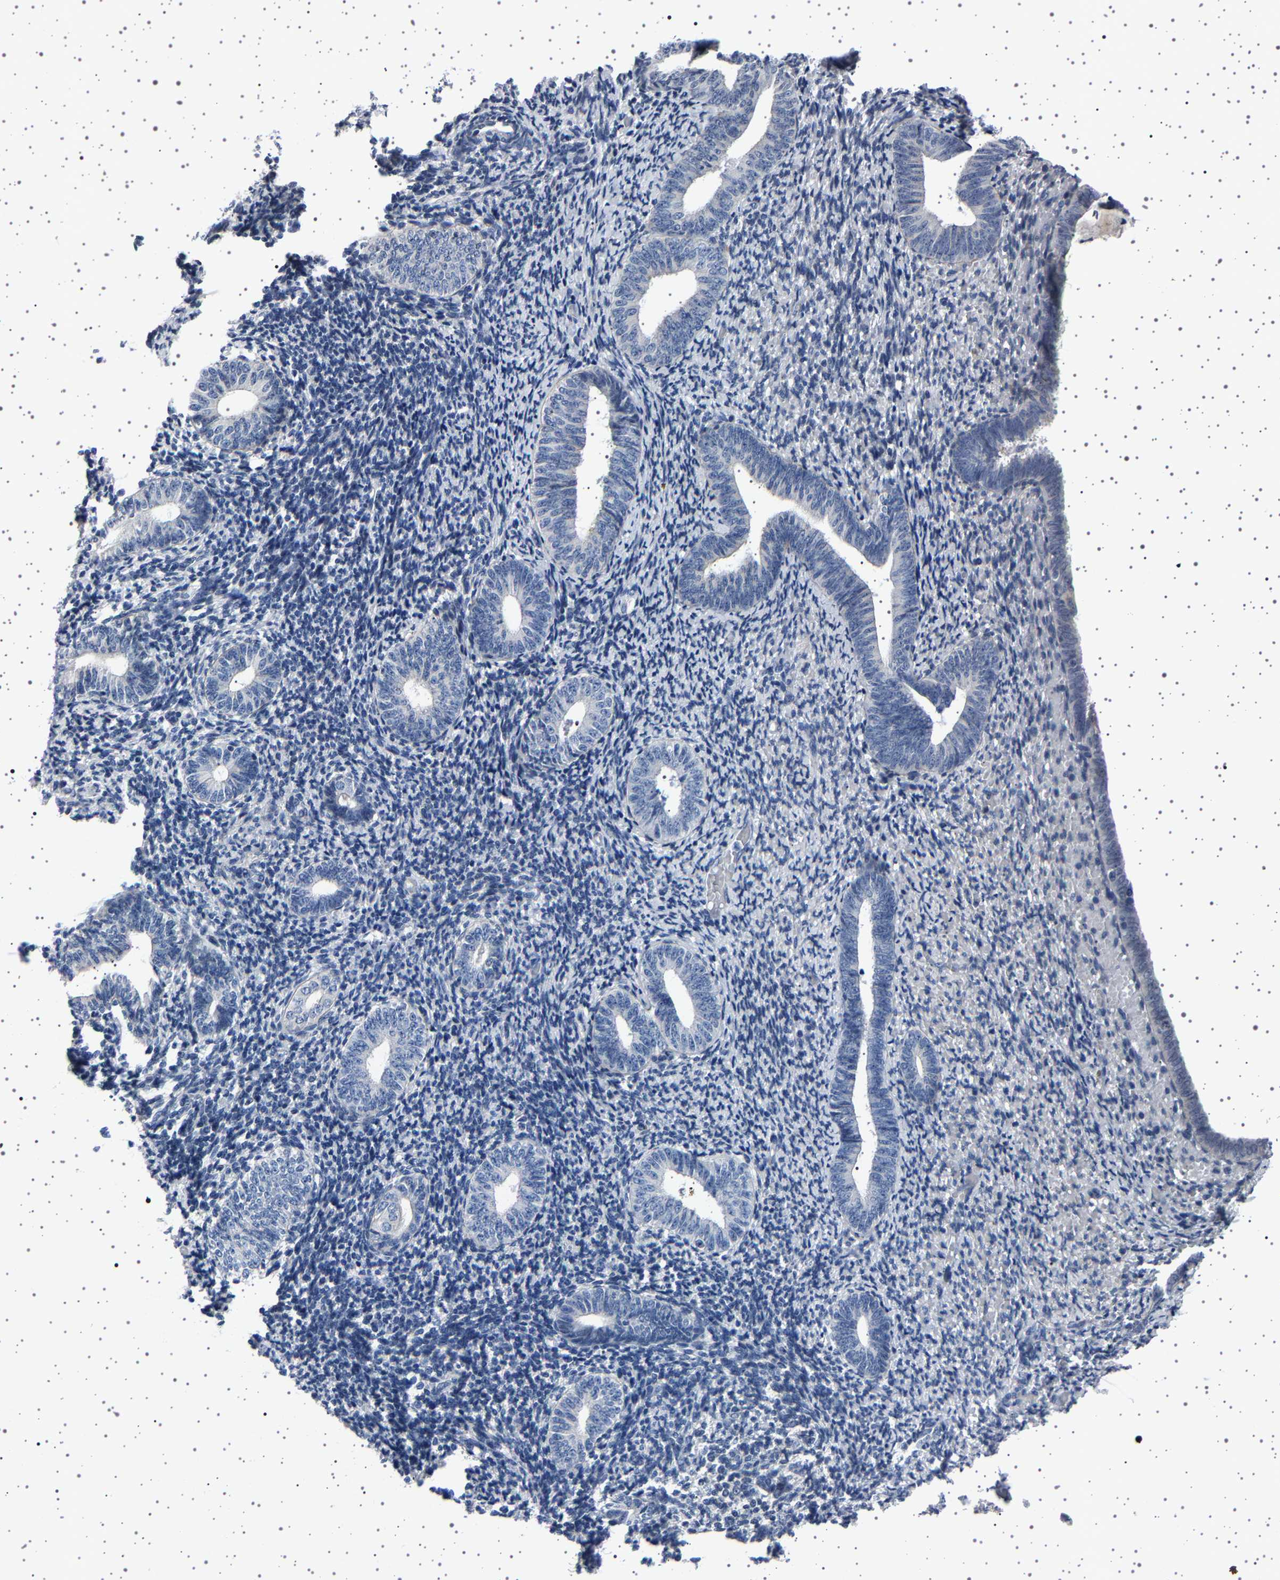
{"staining": {"intensity": "negative", "quantity": "none", "location": "none"}, "tissue": "endometrium", "cell_type": "Cells in endometrial stroma", "image_type": "normal", "snomed": [{"axis": "morphology", "description": "Normal tissue, NOS"}, {"axis": "topography", "description": "Endometrium"}], "caption": "This is an immunohistochemistry photomicrograph of unremarkable human endometrium. There is no expression in cells in endometrial stroma.", "gene": "PAK5", "patient": {"sex": "female", "age": 66}}